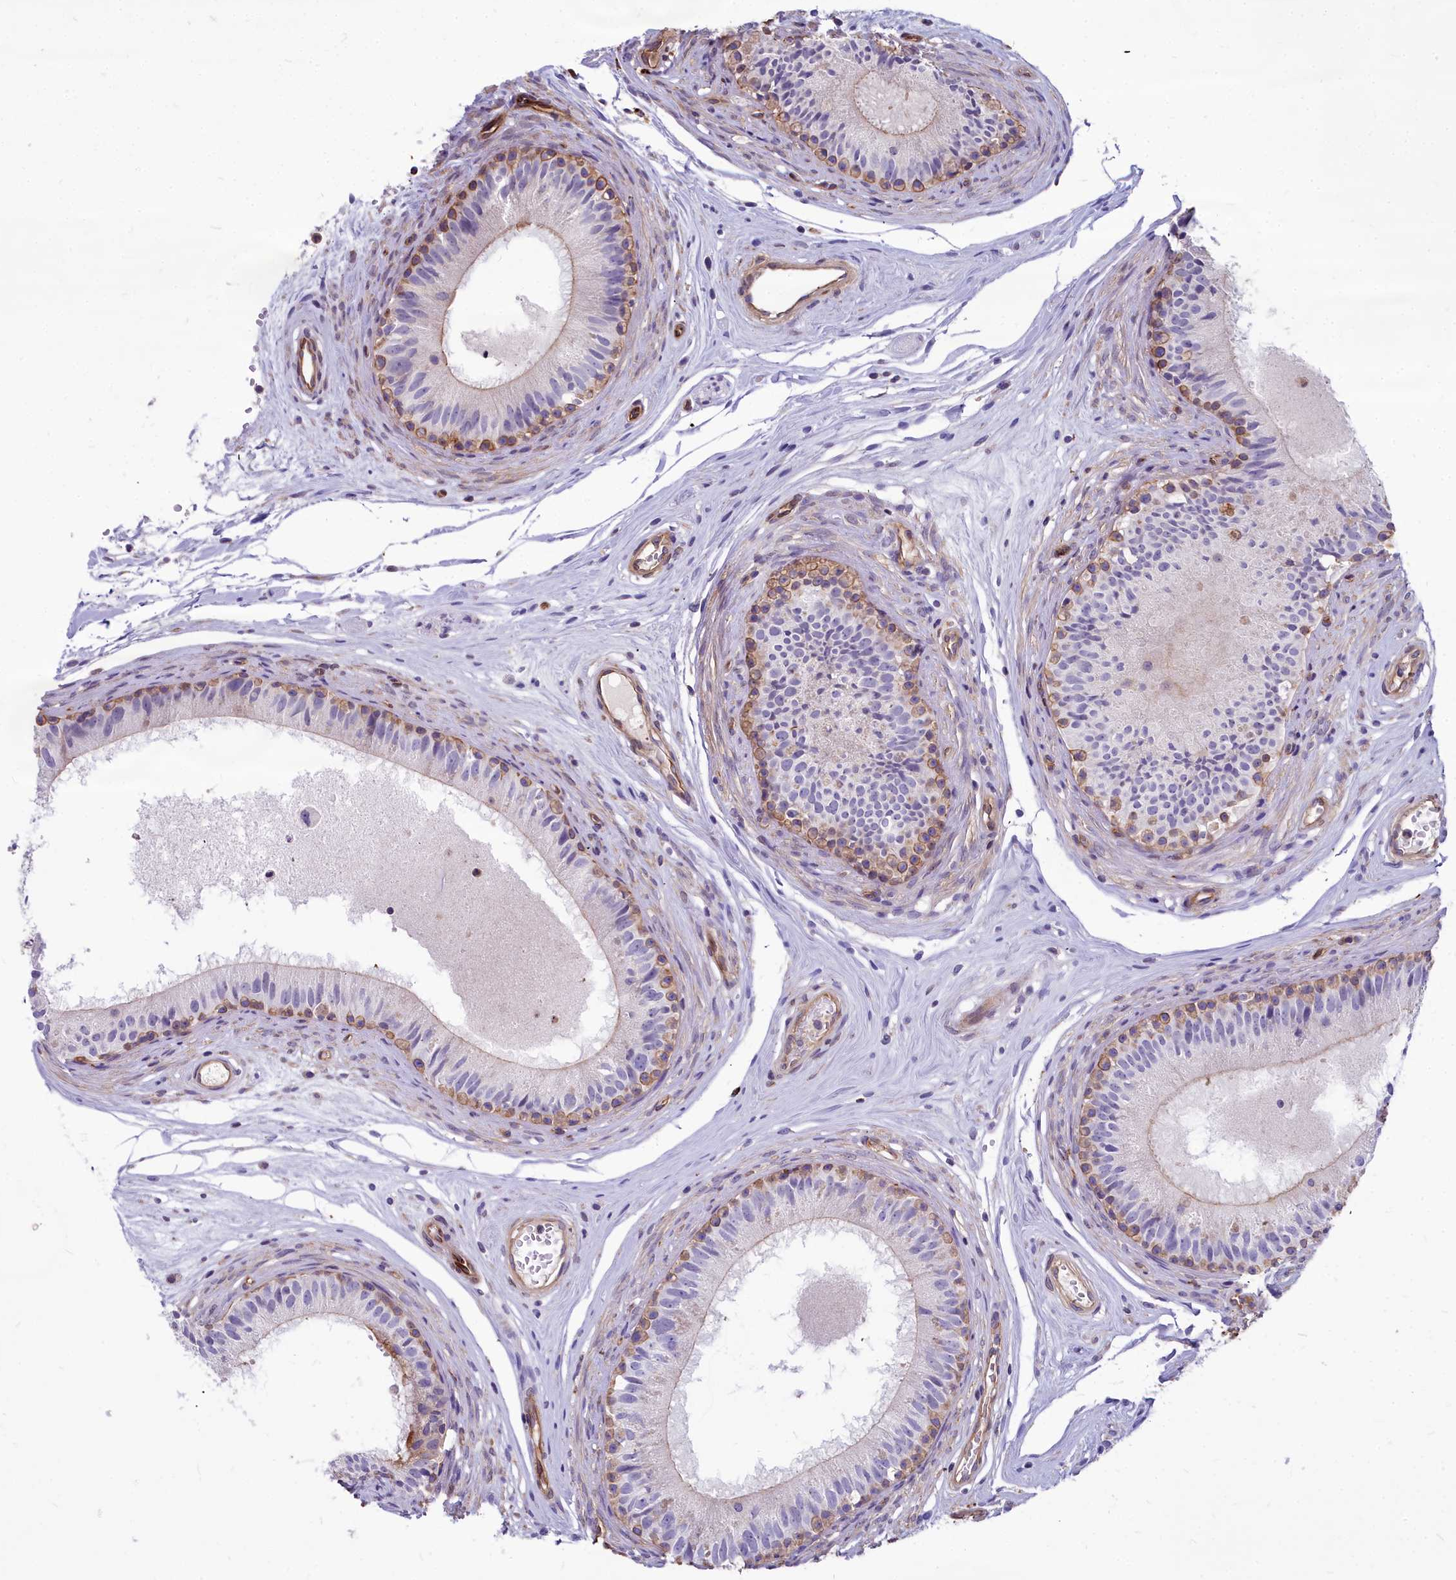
{"staining": {"intensity": "moderate", "quantity": "<25%", "location": "cytoplasmic/membranous"}, "tissue": "epididymis", "cell_type": "Glandular cells", "image_type": "normal", "snomed": [{"axis": "morphology", "description": "Normal tissue, NOS"}, {"axis": "topography", "description": "Epididymis"}], "caption": "A brown stain labels moderate cytoplasmic/membranous expression of a protein in glandular cells of unremarkable epididymis. Nuclei are stained in blue.", "gene": "HLA", "patient": {"sex": "male", "age": 74}}